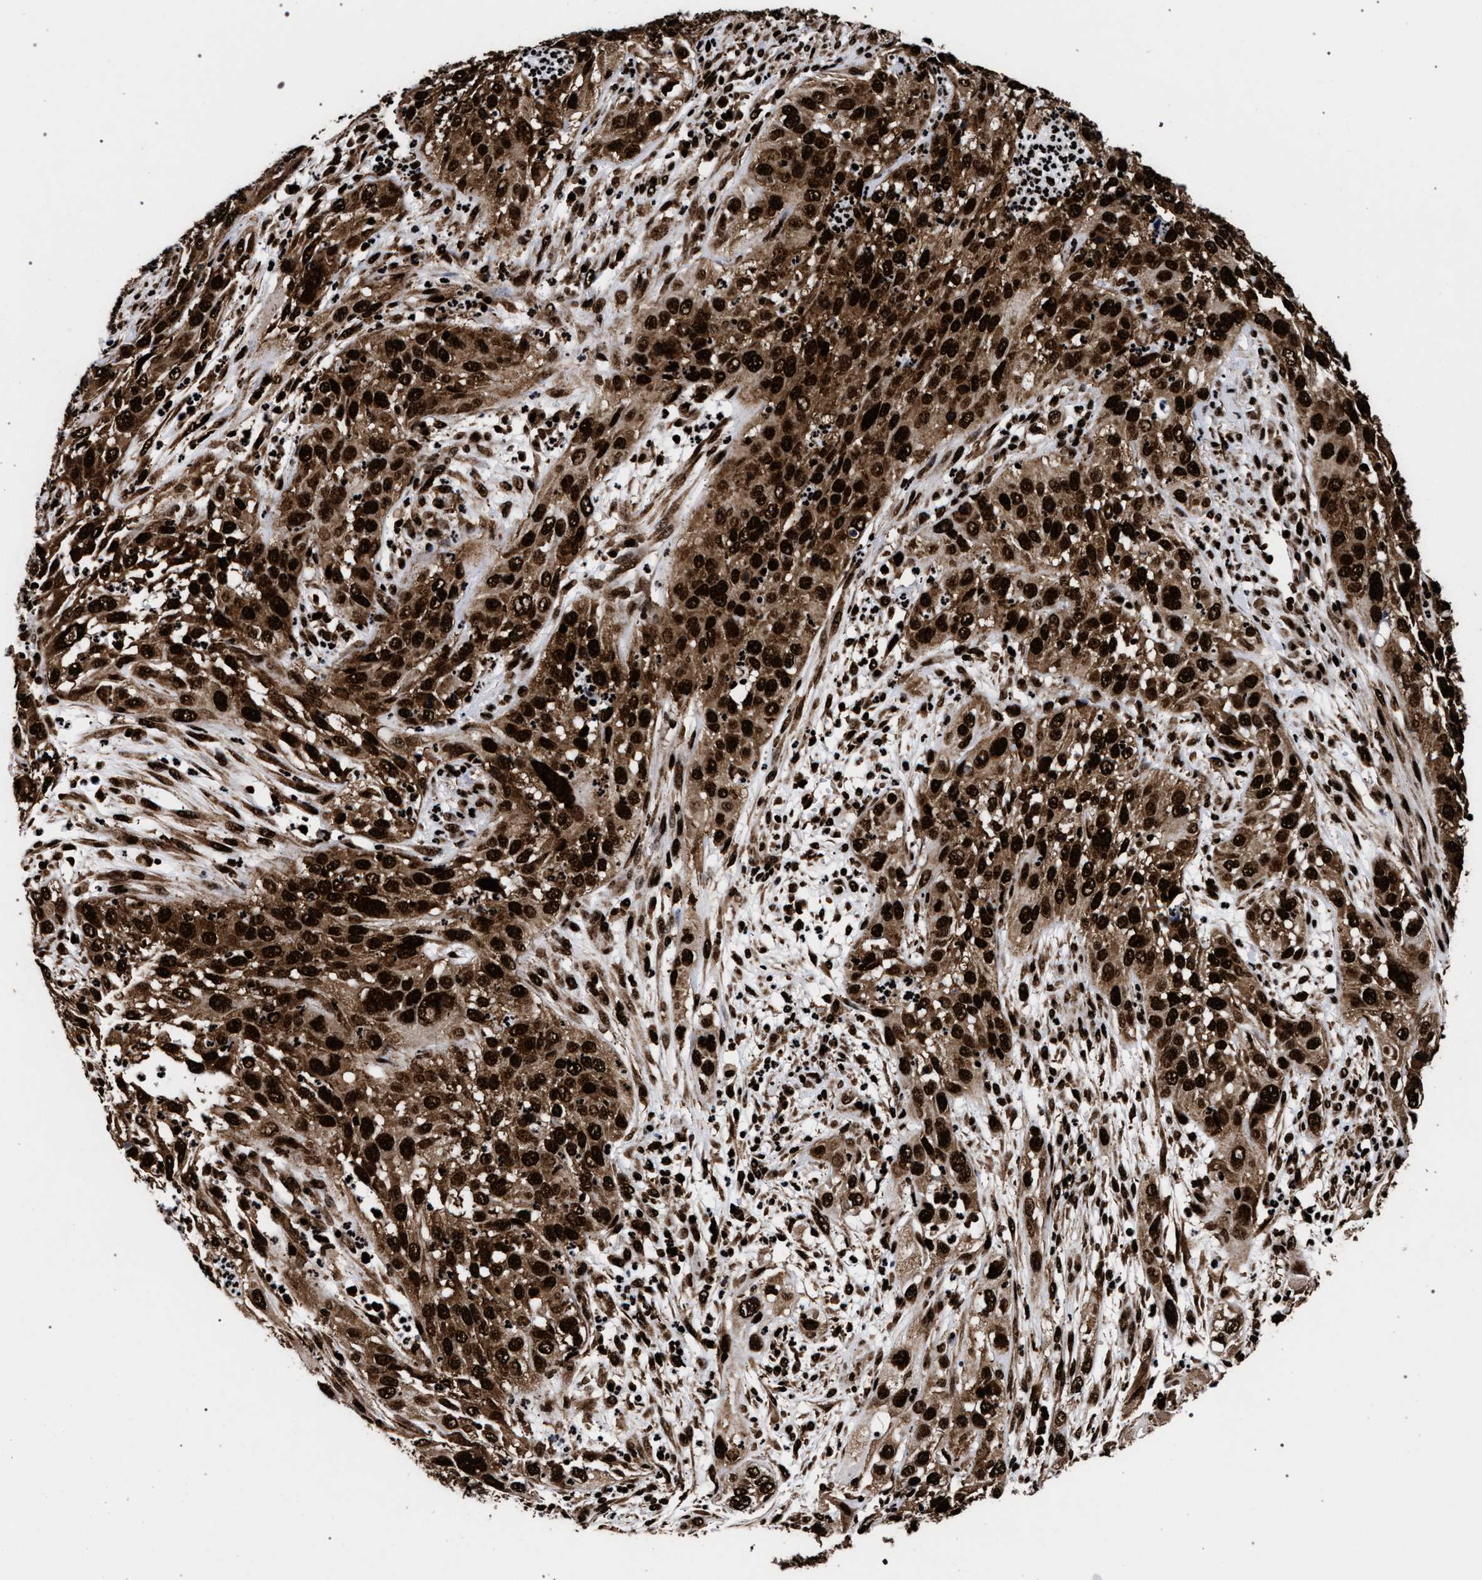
{"staining": {"intensity": "strong", "quantity": ">75%", "location": "cytoplasmic/membranous,nuclear"}, "tissue": "cervical cancer", "cell_type": "Tumor cells", "image_type": "cancer", "snomed": [{"axis": "morphology", "description": "Squamous cell carcinoma, NOS"}, {"axis": "topography", "description": "Cervix"}], "caption": "Immunohistochemical staining of cervical cancer demonstrates strong cytoplasmic/membranous and nuclear protein expression in approximately >75% of tumor cells. Nuclei are stained in blue.", "gene": "HNRNPA1", "patient": {"sex": "female", "age": 32}}